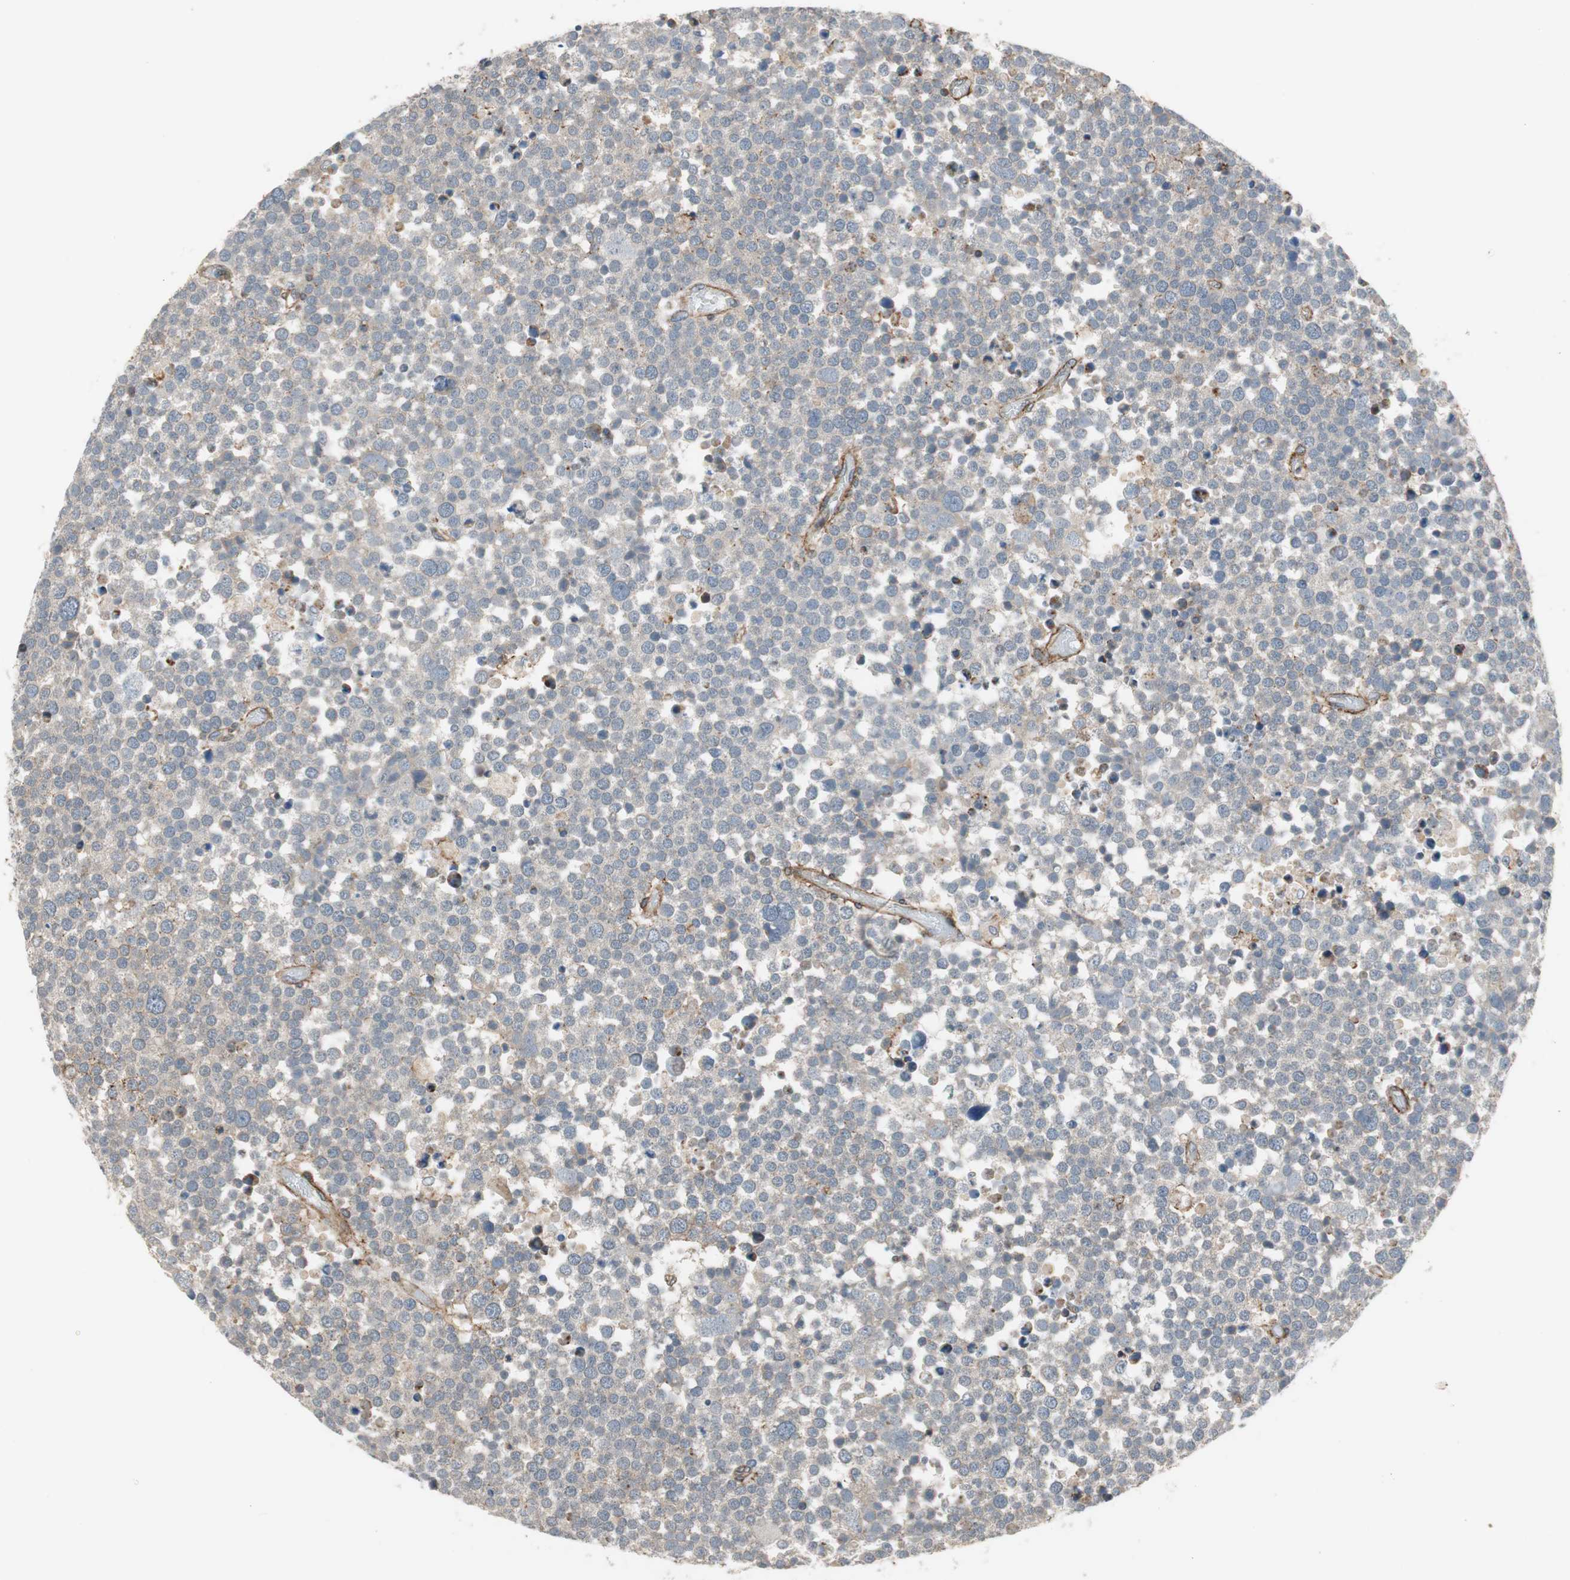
{"staining": {"intensity": "weak", "quantity": "25%-75%", "location": "cytoplasmic/membranous"}, "tissue": "testis cancer", "cell_type": "Tumor cells", "image_type": "cancer", "snomed": [{"axis": "morphology", "description": "Seminoma, NOS"}, {"axis": "topography", "description": "Testis"}], "caption": "Testis cancer (seminoma) stained with DAB (3,3'-diaminobenzidine) IHC demonstrates low levels of weak cytoplasmic/membranous staining in approximately 25%-75% of tumor cells.", "gene": "GRHL1", "patient": {"sex": "male", "age": 71}}